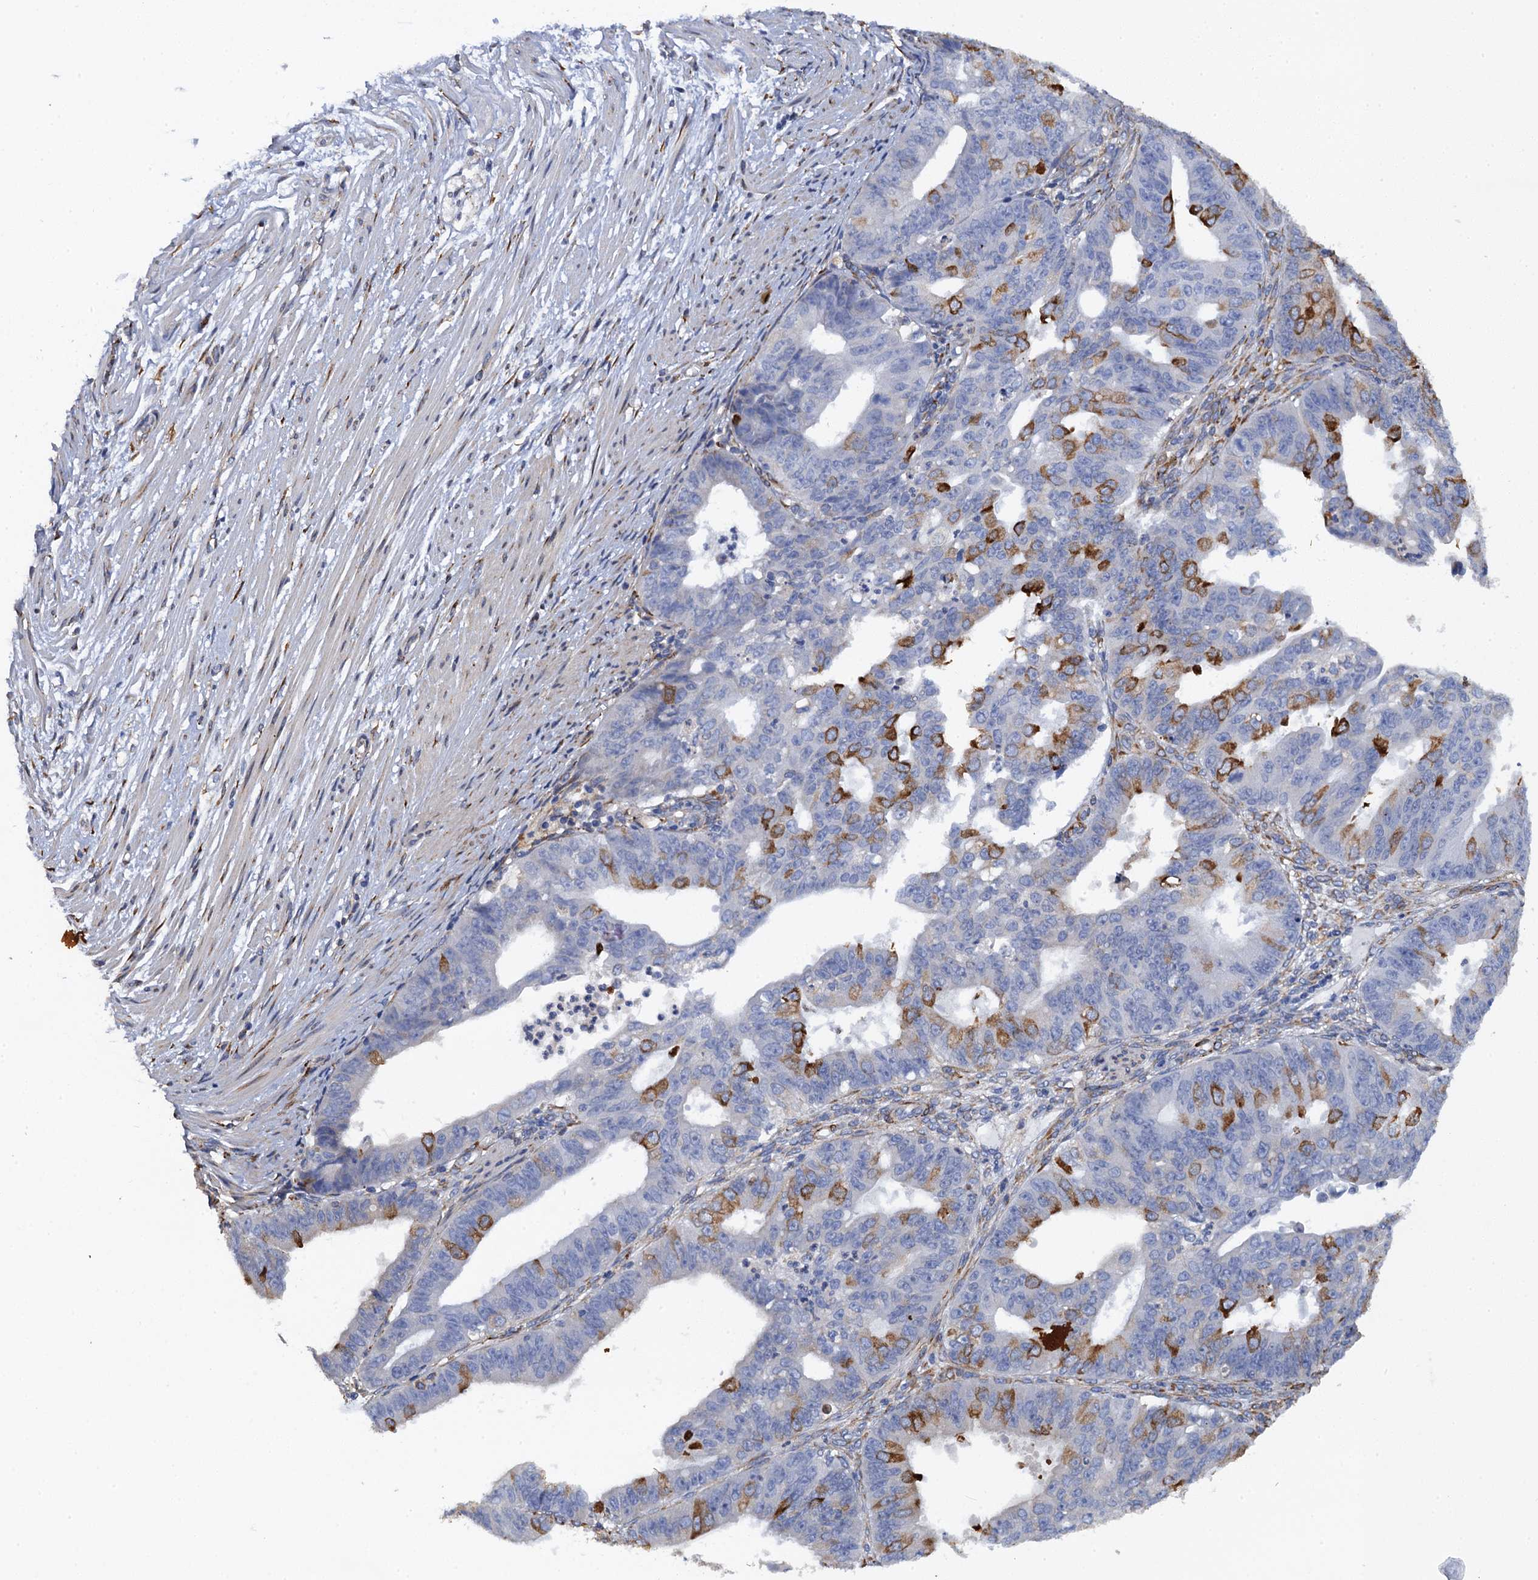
{"staining": {"intensity": "strong", "quantity": "<25%", "location": "cytoplasmic/membranous"}, "tissue": "ovarian cancer", "cell_type": "Tumor cells", "image_type": "cancer", "snomed": [{"axis": "morphology", "description": "Carcinoma, endometroid"}, {"axis": "topography", "description": "Appendix"}, {"axis": "topography", "description": "Ovary"}], "caption": "Immunohistochemistry (DAB (3,3'-diaminobenzidine)) staining of ovarian endometroid carcinoma exhibits strong cytoplasmic/membranous protein expression in approximately <25% of tumor cells. (DAB (3,3'-diaminobenzidine) = brown stain, brightfield microscopy at high magnification).", "gene": "POGLUT3", "patient": {"sex": "female", "age": 42}}